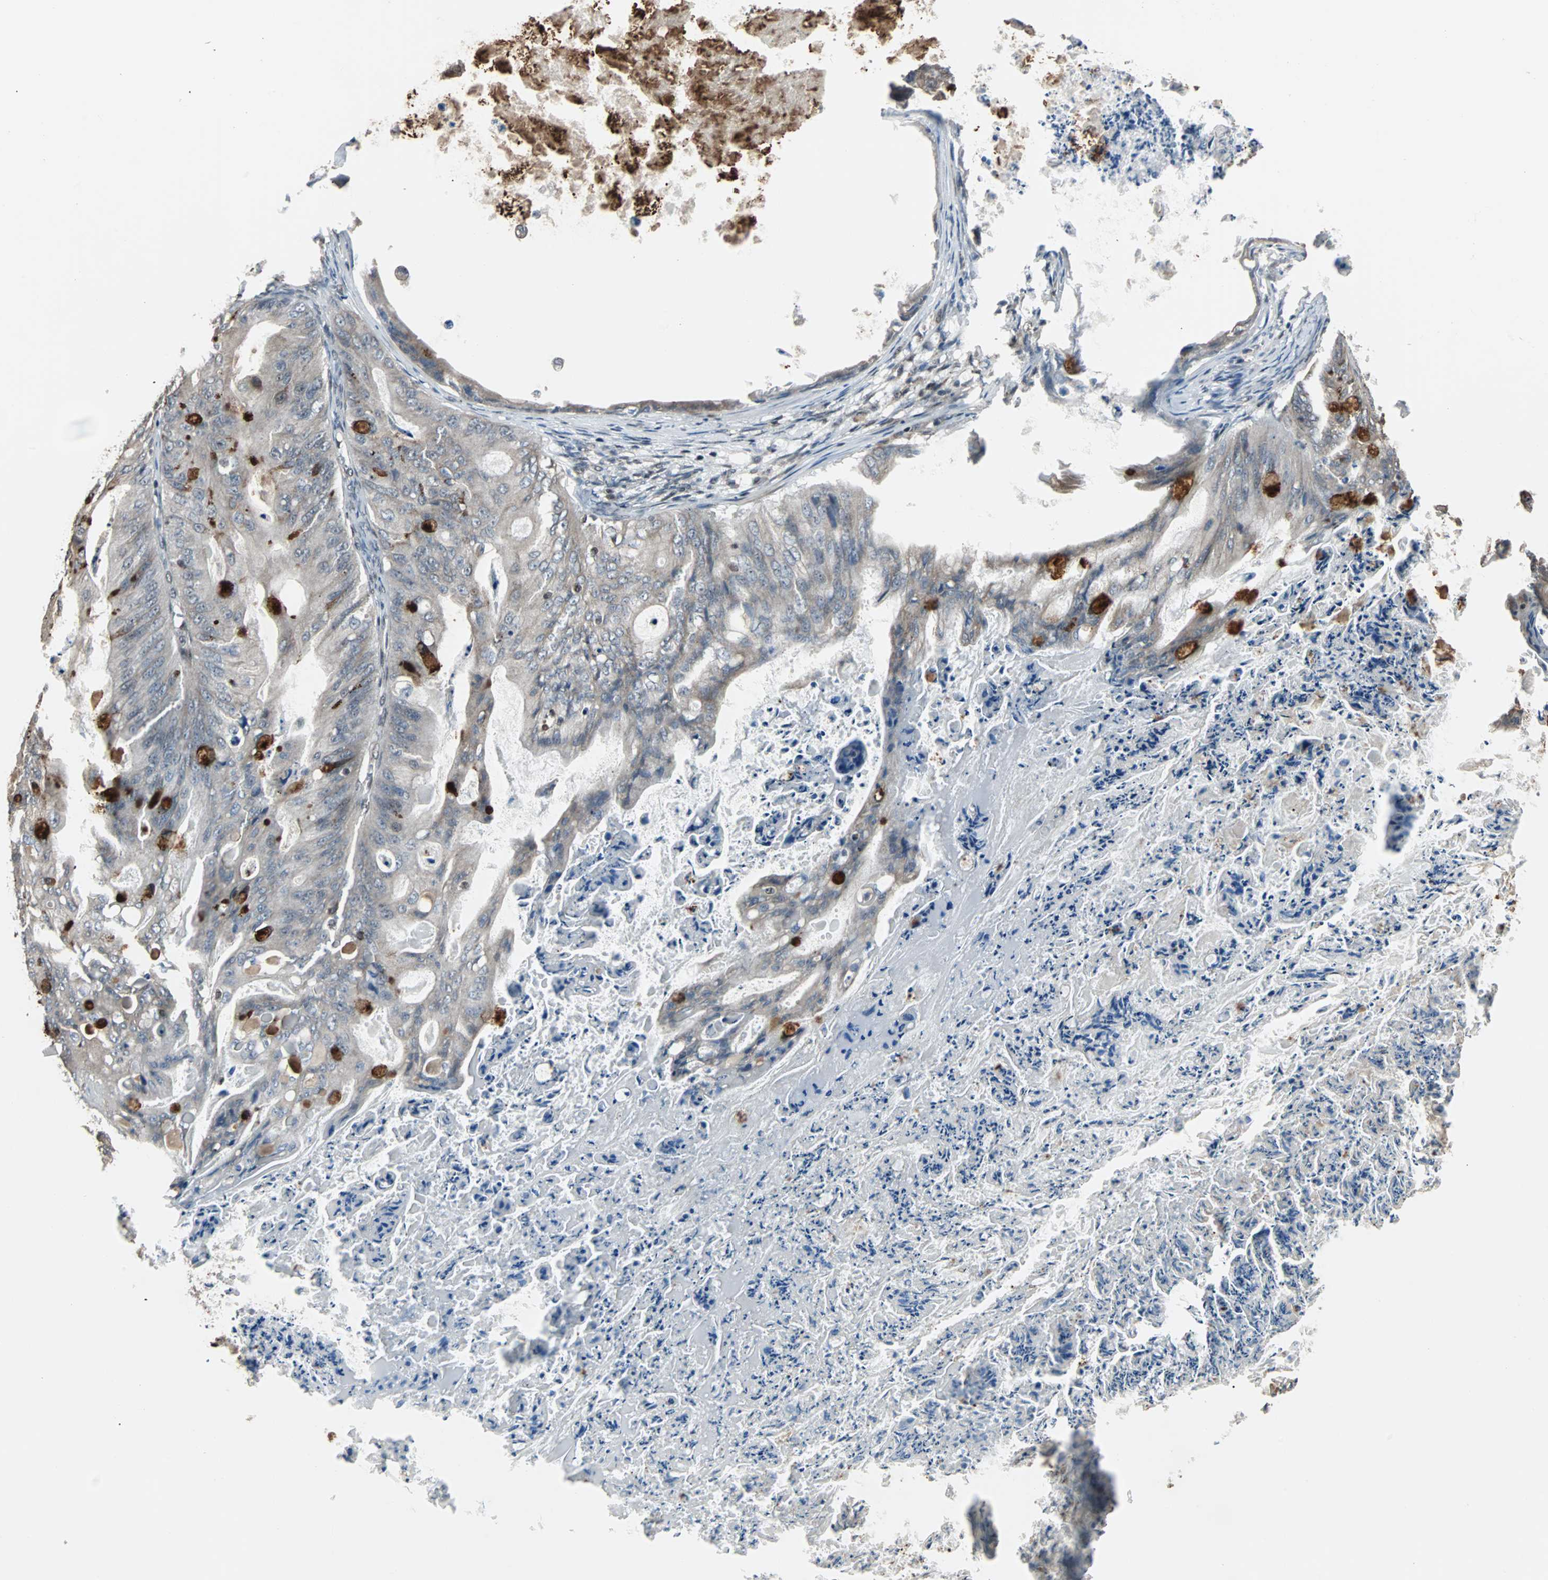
{"staining": {"intensity": "strong", "quantity": "<25%", "location": "cytoplasmic/membranous"}, "tissue": "ovarian cancer", "cell_type": "Tumor cells", "image_type": "cancer", "snomed": [{"axis": "morphology", "description": "Cystadenocarcinoma, mucinous, NOS"}, {"axis": "topography", "description": "Ovary"}], "caption": "Immunohistochemical staining of mucinous cystadenocarcinoma (ovarian) exhibits strong cytoplasmic/membranous protein staining in approximately <25% of tumor cells.", "gene": "TERF2IP", "patient": {"sex": "female", "age": 36}}